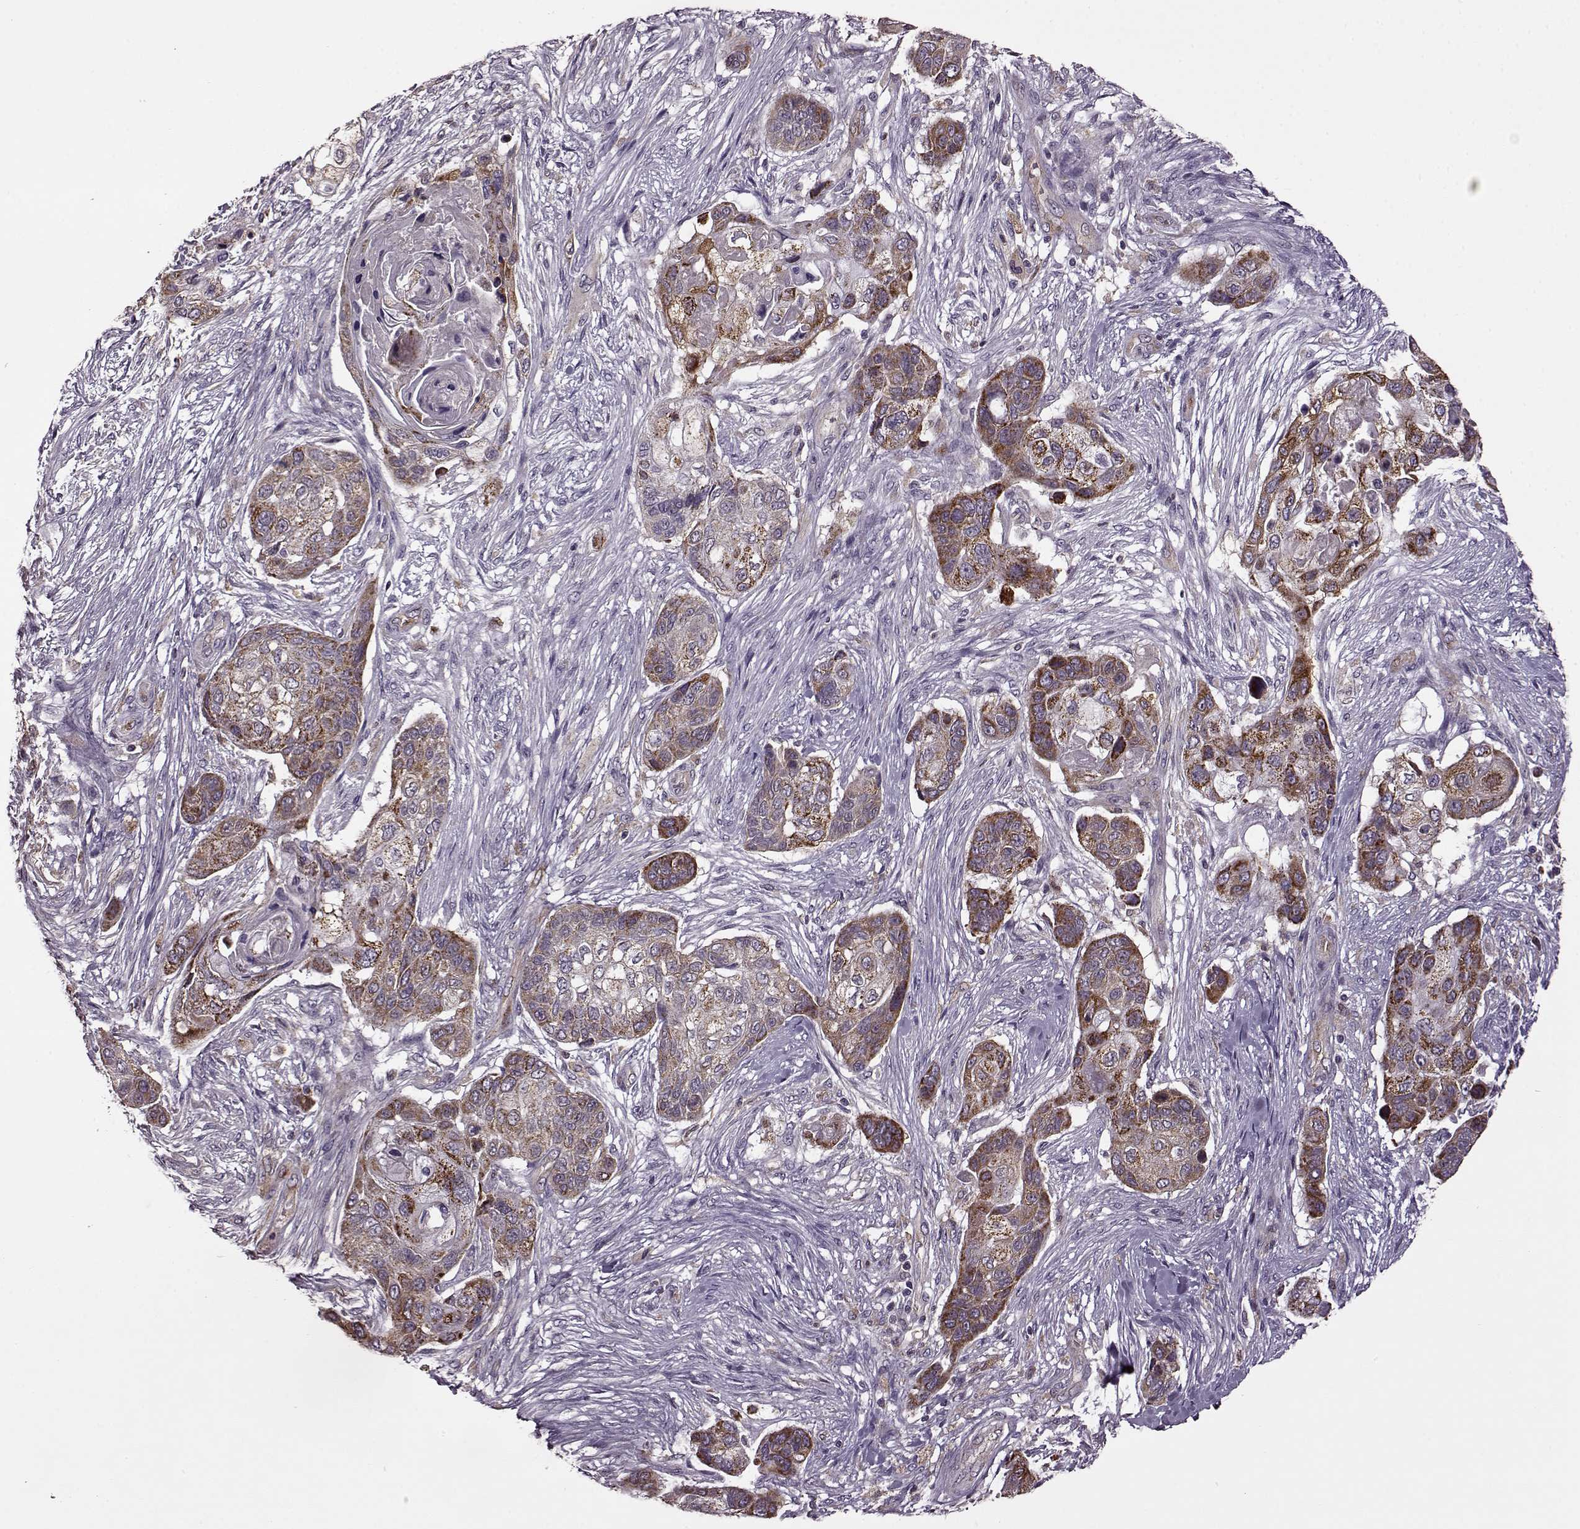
{"staining": {"intensity": "strong", "quantity": ">75%", "location": "cytoplasmic/membranous"}, "tissue": "lung cancer", "cell_type": "Tumor cells", "image_type": "cancer", "snomed": [{"axis": "morphology", "description": "Squamous cell carcinoma, NOS"}, {"axis": "topography", "description": "Lung"}], "caption": "Brown immunohistochemical staining in human lung cancer (squamous cell carcinoma) displays strong cytoplasmic/membranous staining in about >75% of tumor cells.", "gene": "MTSS1", "patient": {"sex": "male", "age": 69}}